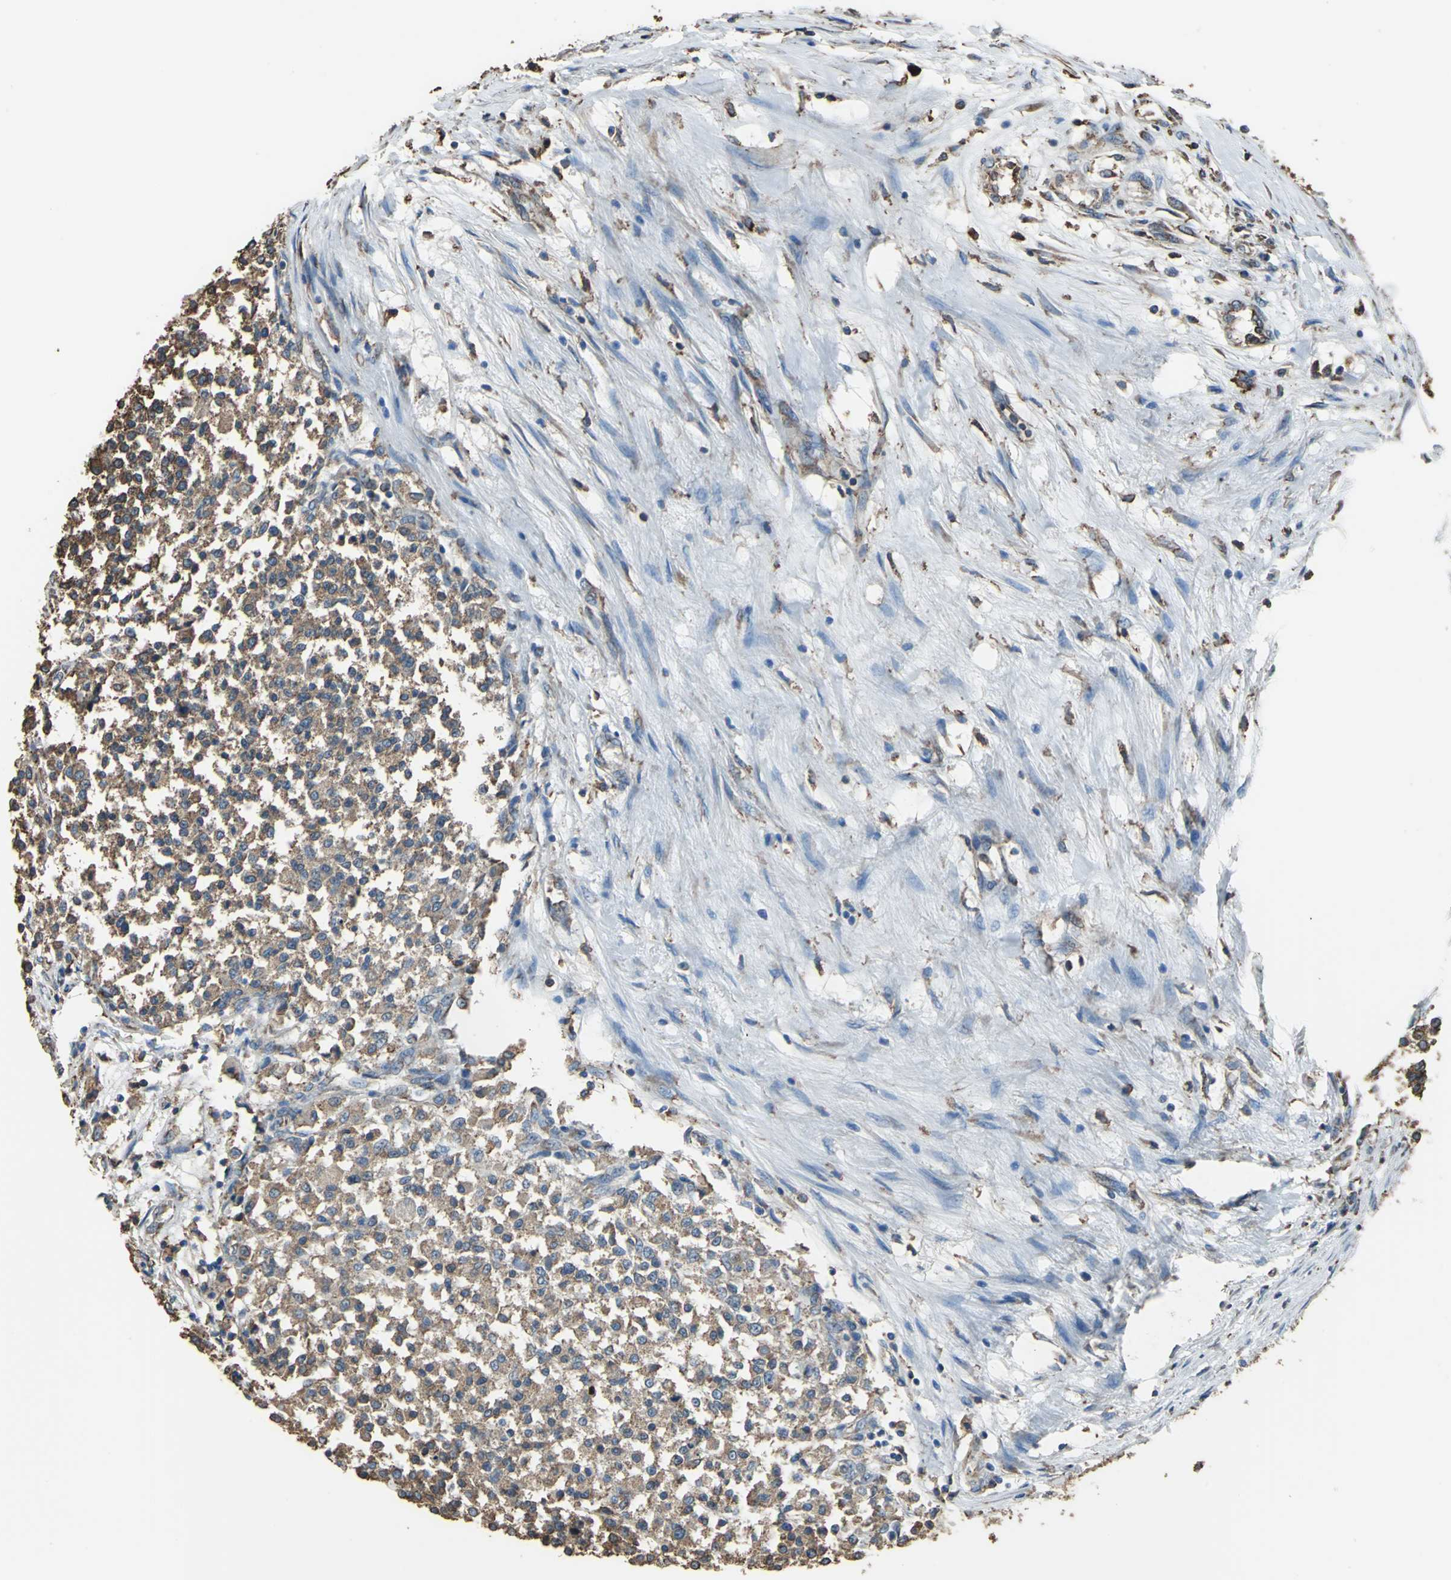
{"staining": {"intensity": "moderate", "quantity": ">75%", "location": "cytoplasmic/membranous"}, "tissue": "testis cancer", "cell_type": "Tumor cells", "image_type": "cancer", "snomed": [{"axis": "morphology", "description": "Seminoma, NOS"}, {"axis": "topography", "description": "Testis"}], "caption": "Seminoma (testis) stained for a protein (brown) demonstrates moderate cytoplasmic/membranous positive staining in about >75% of tumor cells.", "gene": "GPANK1", "patient": {"sex": "male", "age": 59}}